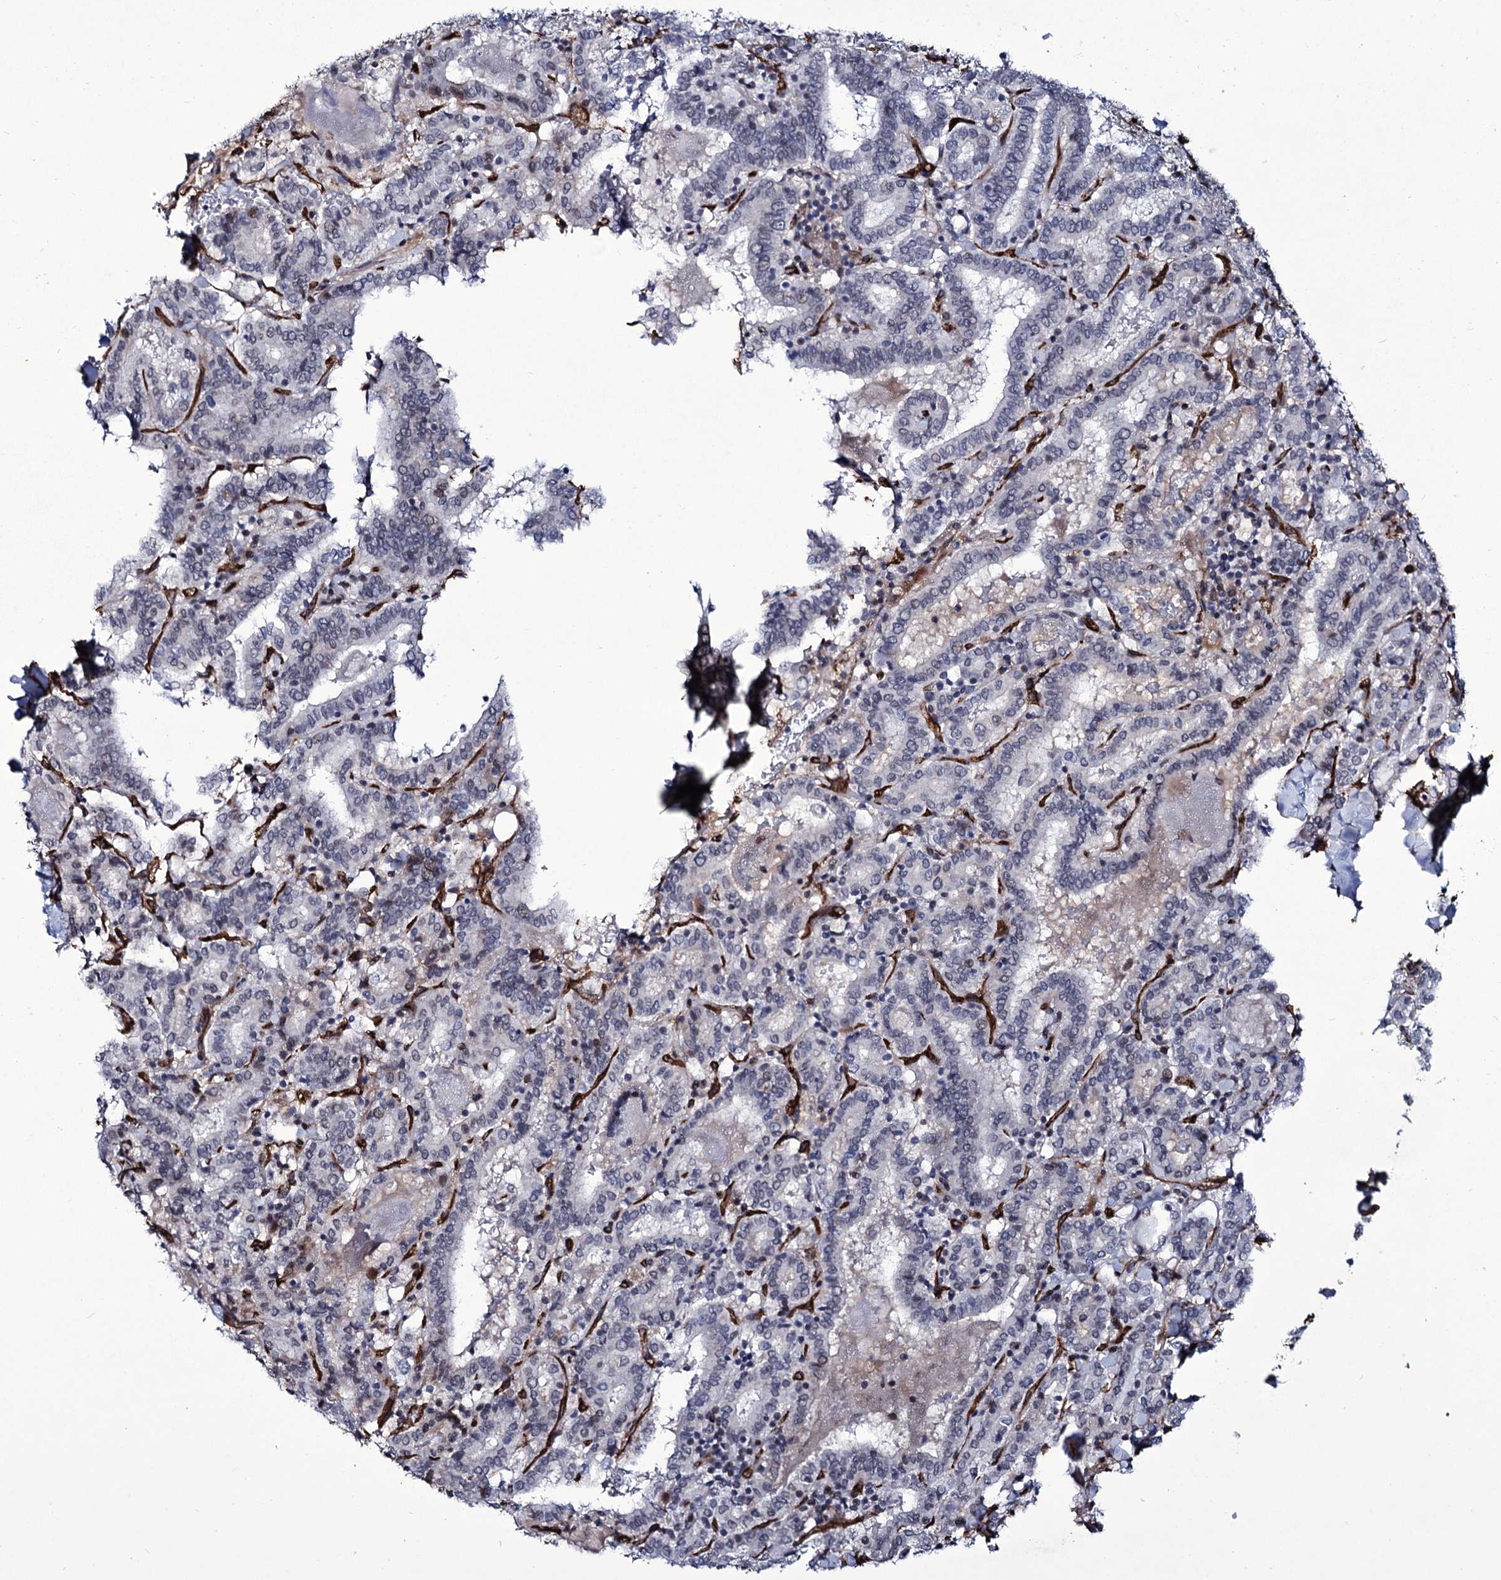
{"staining": {"intensity": "negative", "quantity": "none", "location": "none"}, "tissue": "thyroid cancer", "cell_type": "Tumor cells", "image_type": "cancer", "snomed": [{"axis": "morphology", "description": "Papillary adenocarcinoma, NOS"}, {"axis": "topography", "description": "Thyroid gland"}], "caption": "Thyroid cancer (papillary adenocarcinoma) stained for a protein using immunohistochemistry (IHC) reveals no staining tumor cells.", "gene": "ZC3H12C", "patient": {"sex": "female", "age": 72}}